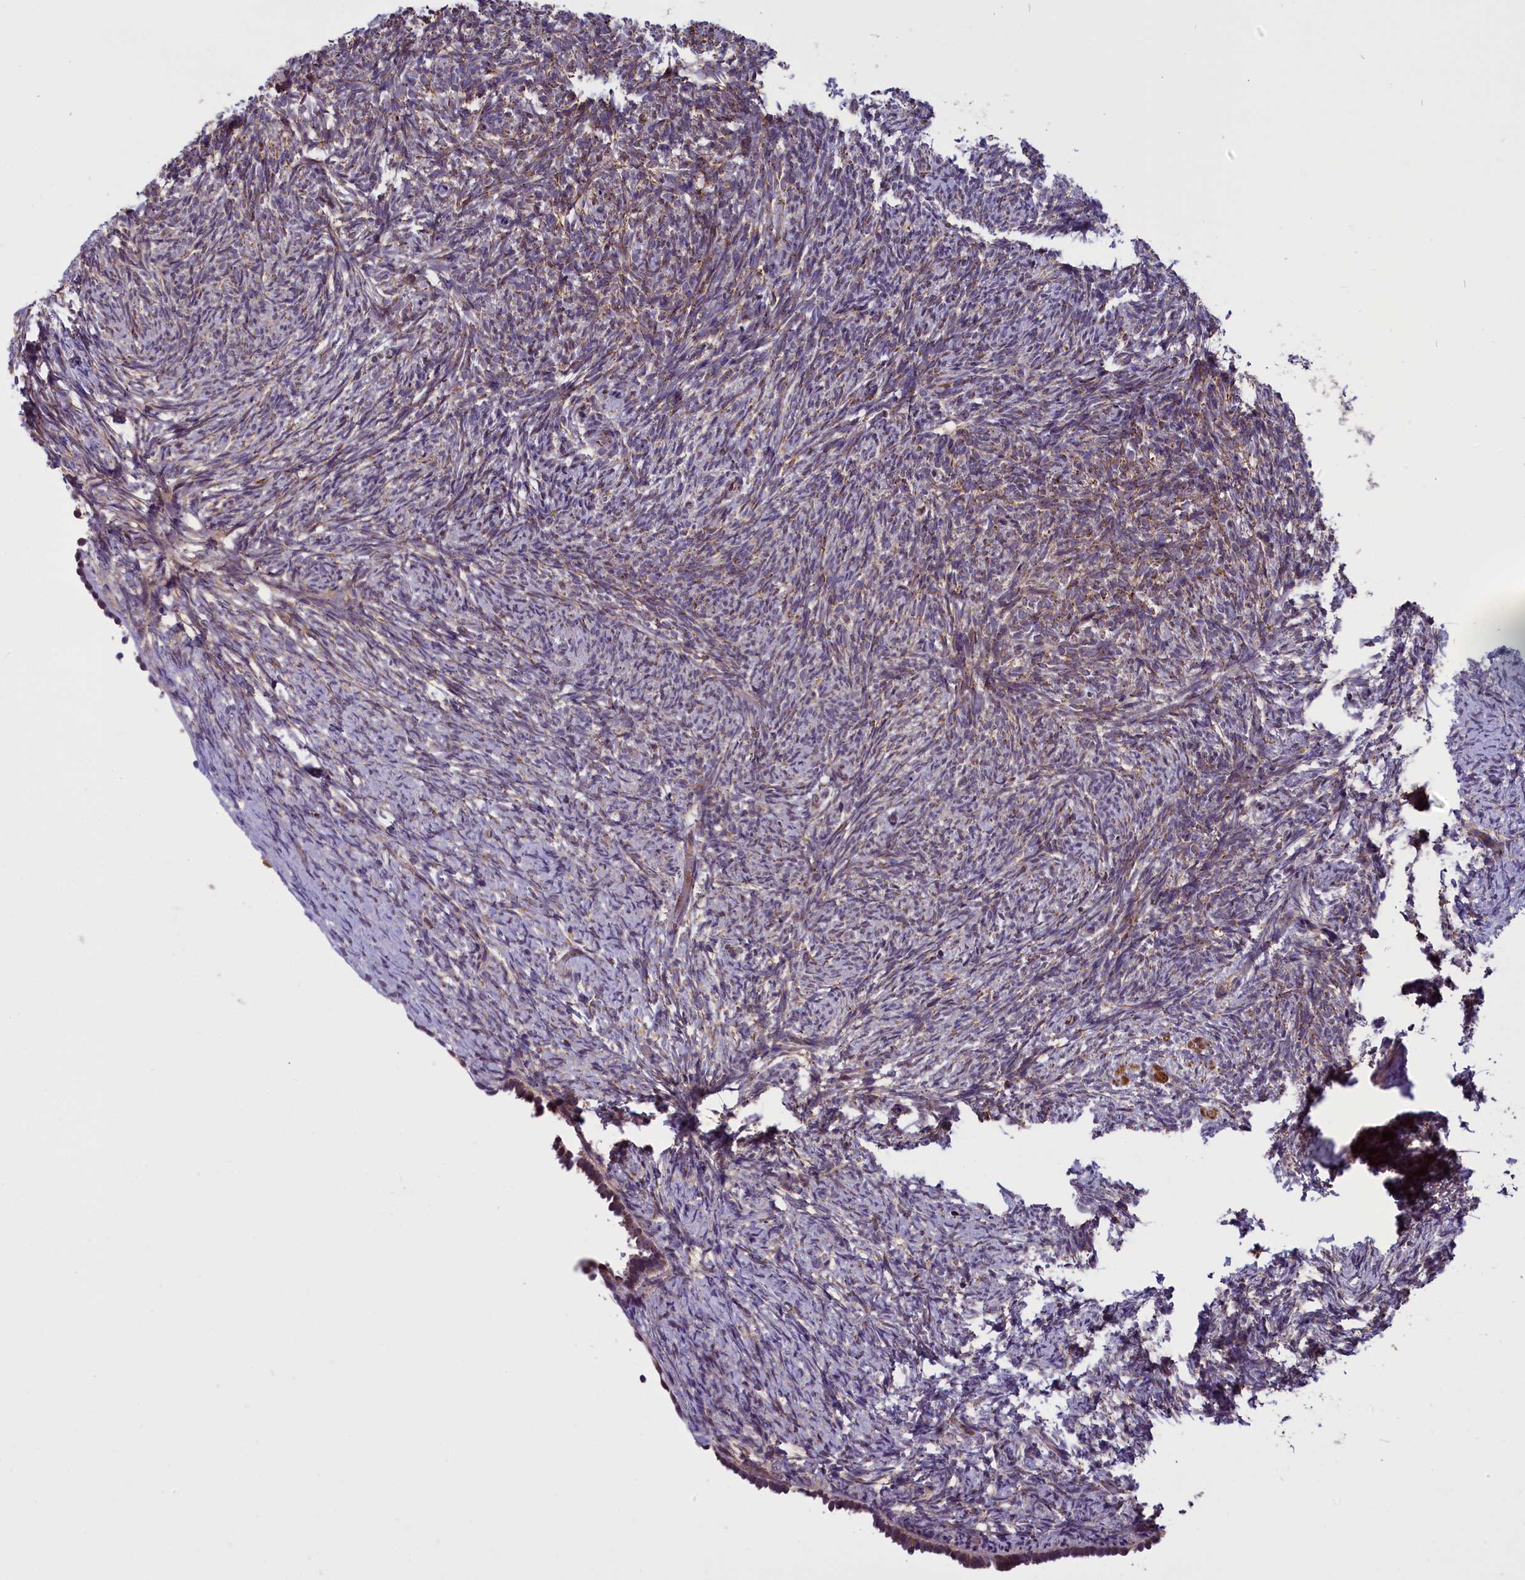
{"staining": {"intensity": "weak", "quantity": "25%-75%", "location": "cytoplasmic/membranous"}, "tissue": "ovary", "cell_type": "Ovarian stroma cells", "image_type": "normal", "snomed": [{"axis": "morphology", "description": "Normal tissue, NOS"}, {"axis": "topography", "description": "Ovary"}], "caption": "Protein expression analysis of benign ovary reveals weak cytoplasmic/membranous staining in approximately 25%-75% of ovarian stroma cells. (IHC, brightfield microscopy, high magnification).", "gene": "GLRX5", "patient": {"sex": "female", "age": 60}}